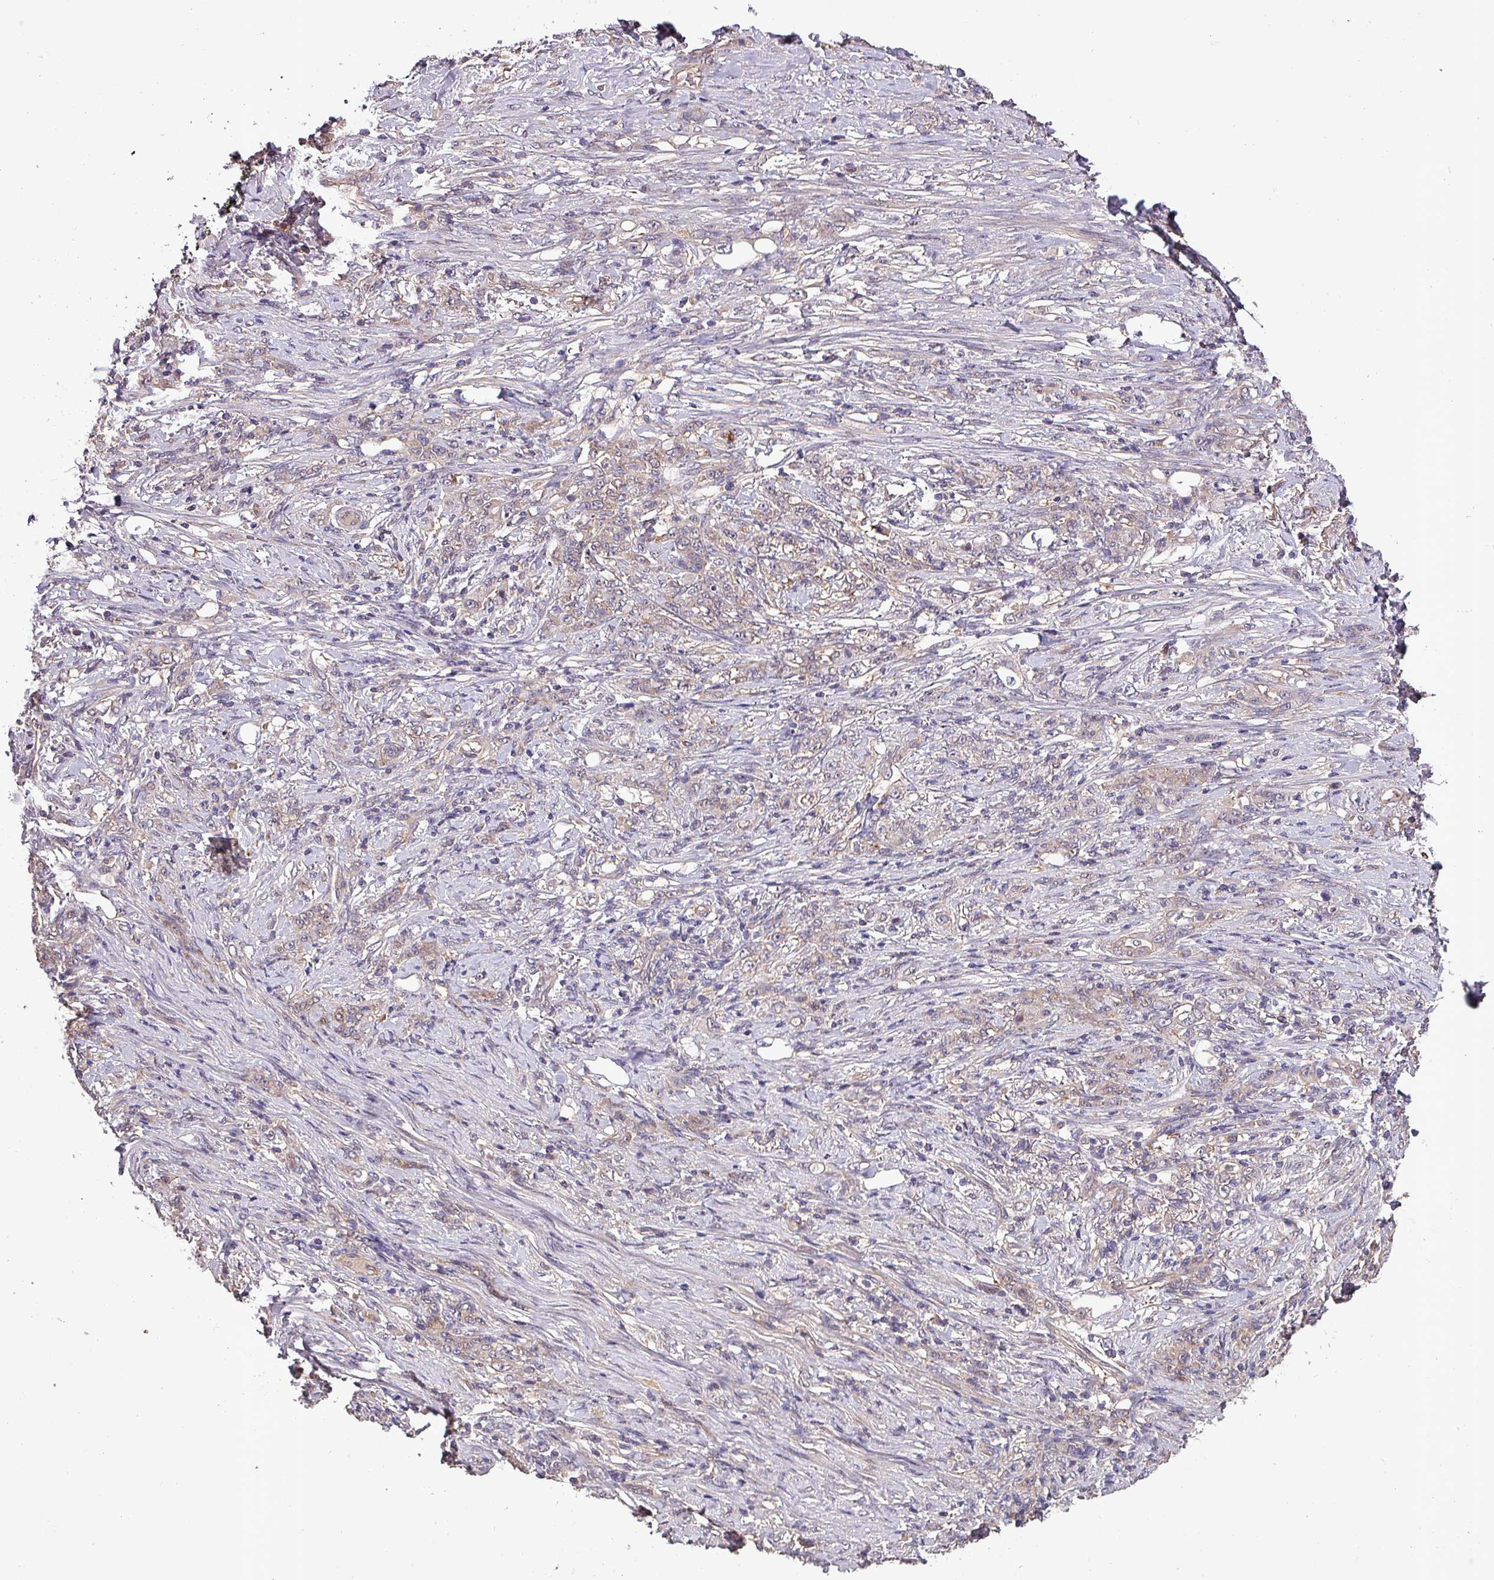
{"staining": {"intensity": "weak", "quantity": "<25%", "location": "cytoplasmic/membranous"}, "tissue": "stomach cancer", "cell_type": "Tumor cells", "image_type": "cancer", "snomed": [{"axis": "morphology", "description": "Adenocarcinoma, NOS"}, {"axis": "topography", "description": "Stomach"}], "caption": "Human adenocarcinoma (stomach) stained for a protein using immunohistochemistry shows no positivity in tumor cells.", "gene": "PAFAH1B2", "patient": {"sex": "female", "age": 79}}